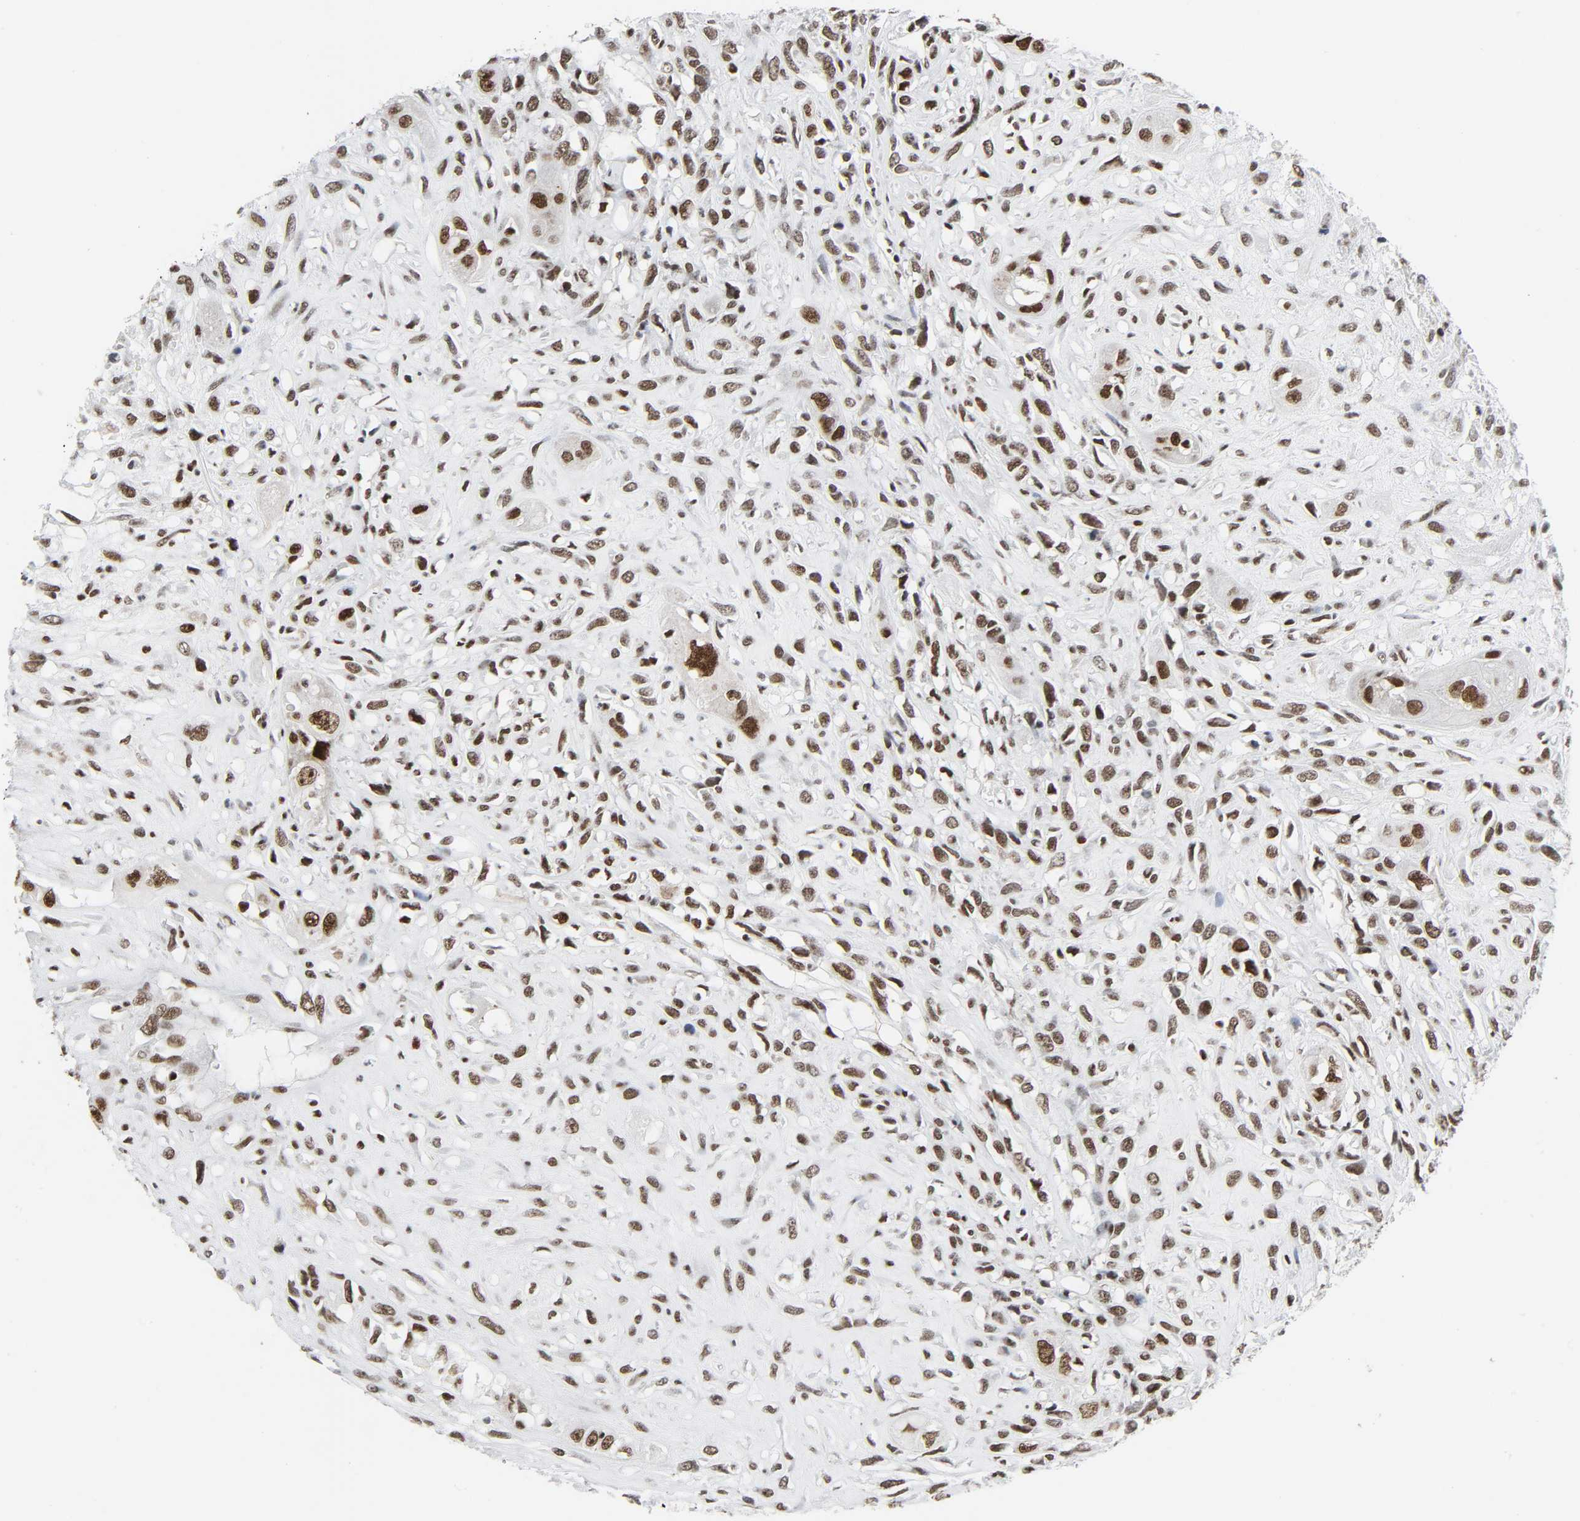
{"staining": {"intensity": "strong", "quantity": ">75%", "location": "nuclear"}, "tissue": "head and neck cancer", "cell_type": "Tumor cells", "image_type": "cancer", "snomed": [{"axis": "morphology", "description": "Necrosis, NOS"}, {"axis": "morphology", "description": "Neoplasm, malignant, NOS"}, {"axis": "topography", "description": "Salivary gland"}, {"axis": "topography", "description": "Head-Neck"}], "caption": "Head and neck cancer stained with DAB immunohistochemistry reveals high levels of strong nuclear positivity in about >75% of tumor cells. (DAB (3,3'-diaminobenzidine) = brown stain, brightfield microscopy at high magnification).", "gene": "CDK7", "patient": {"sex": "male", "age": 43}}